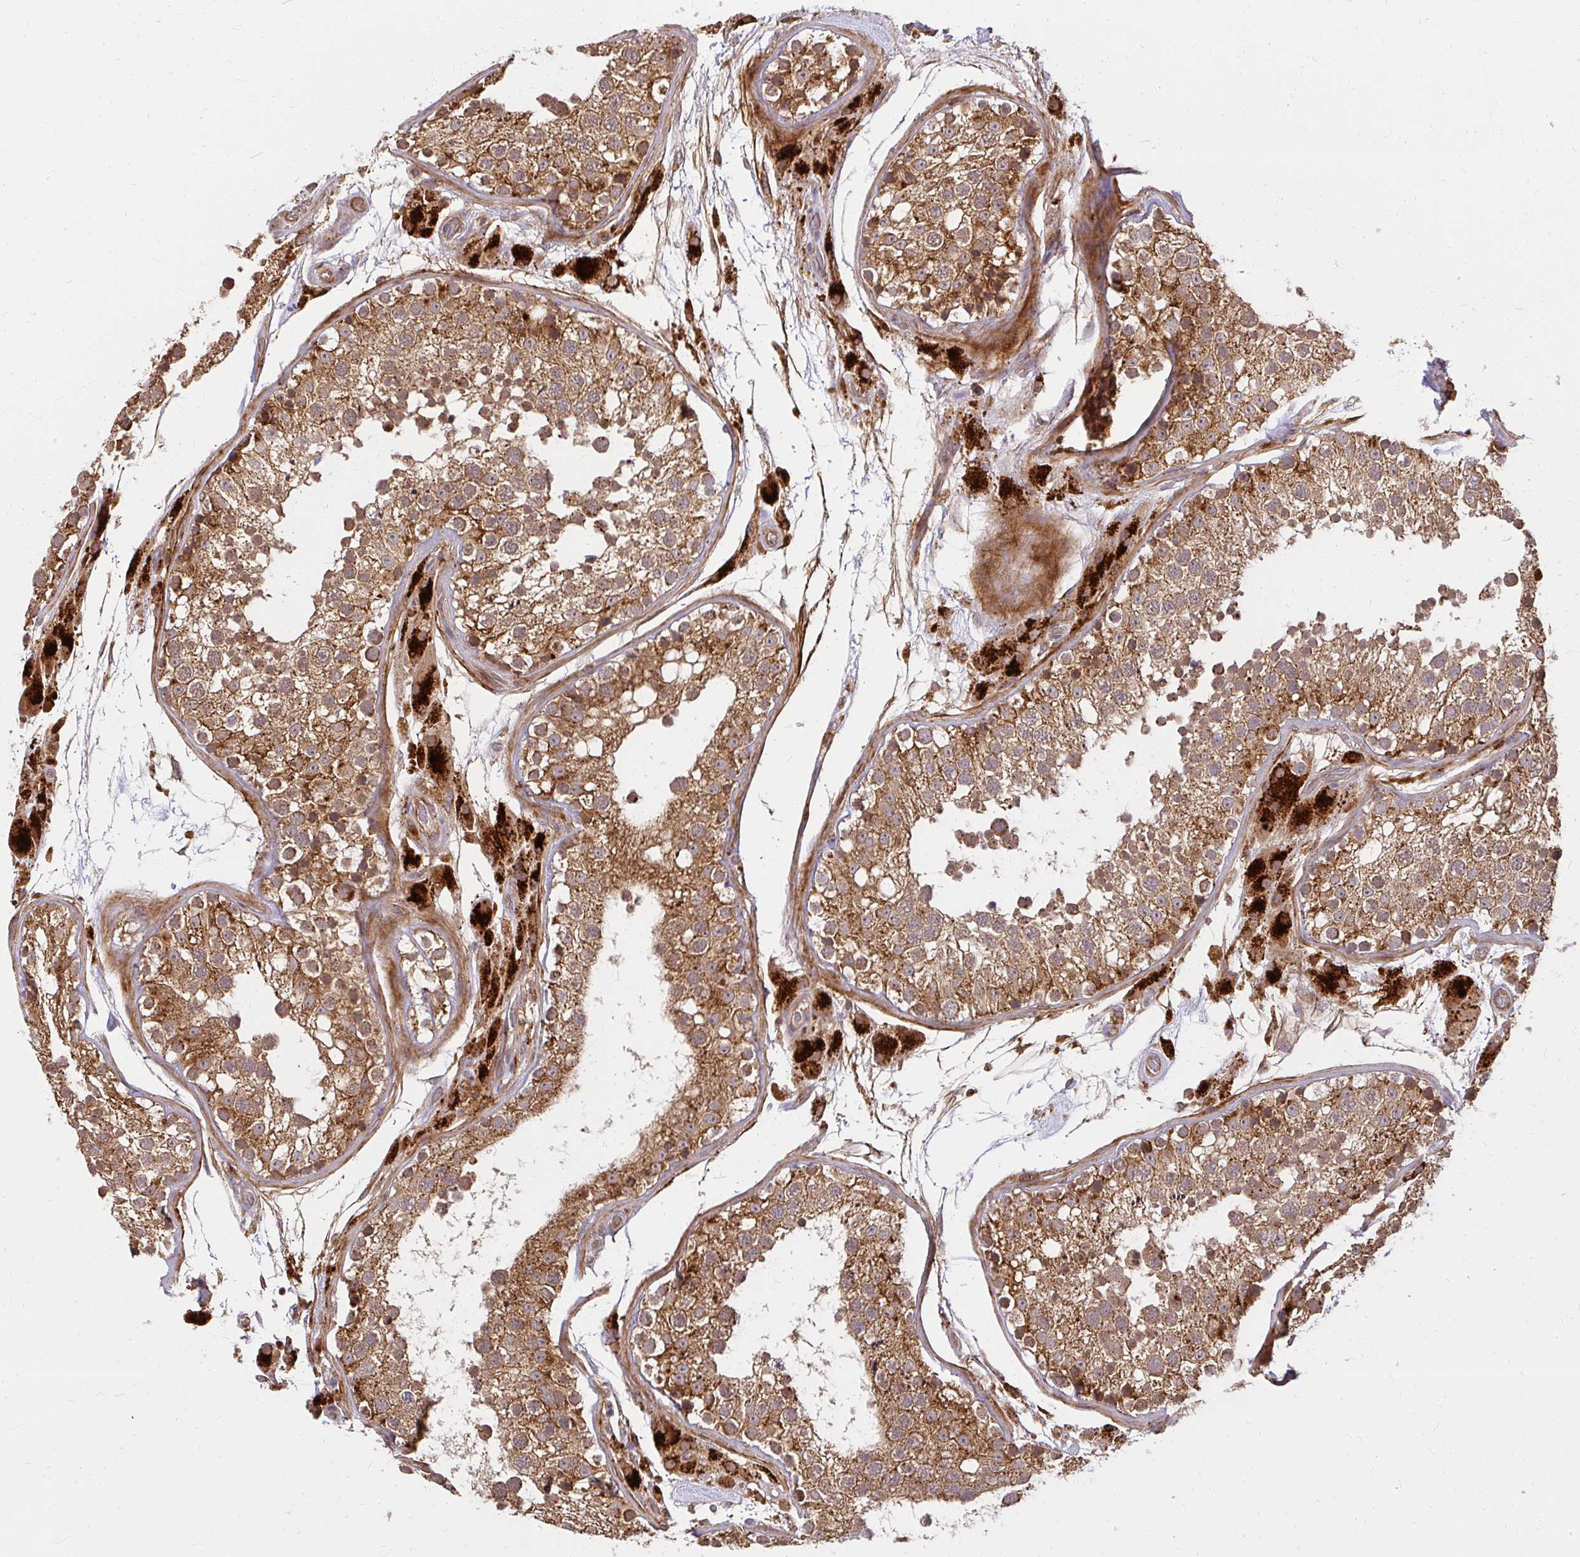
{"staining": {"intensity": "moderate", "quantity": ">75%", "location": "cytoplasmic/membranous"}, "tissue": "testis", "cell_type": "Cells in seminiferous ducts", "image_type": "normal", "snomed": [{"axis": "morphology", "description": "Normal tissue, NOS"}, {"axis": "topography", "description": "Testis"}], "caption": "Human testis stained for a protein (brown) exhibits moderate cytoplasmic/membranous positive staining in about >75% of cells in seminiferous ducts.", "gene": "GNS", "patient": {"sex": "male", "age": 26}}